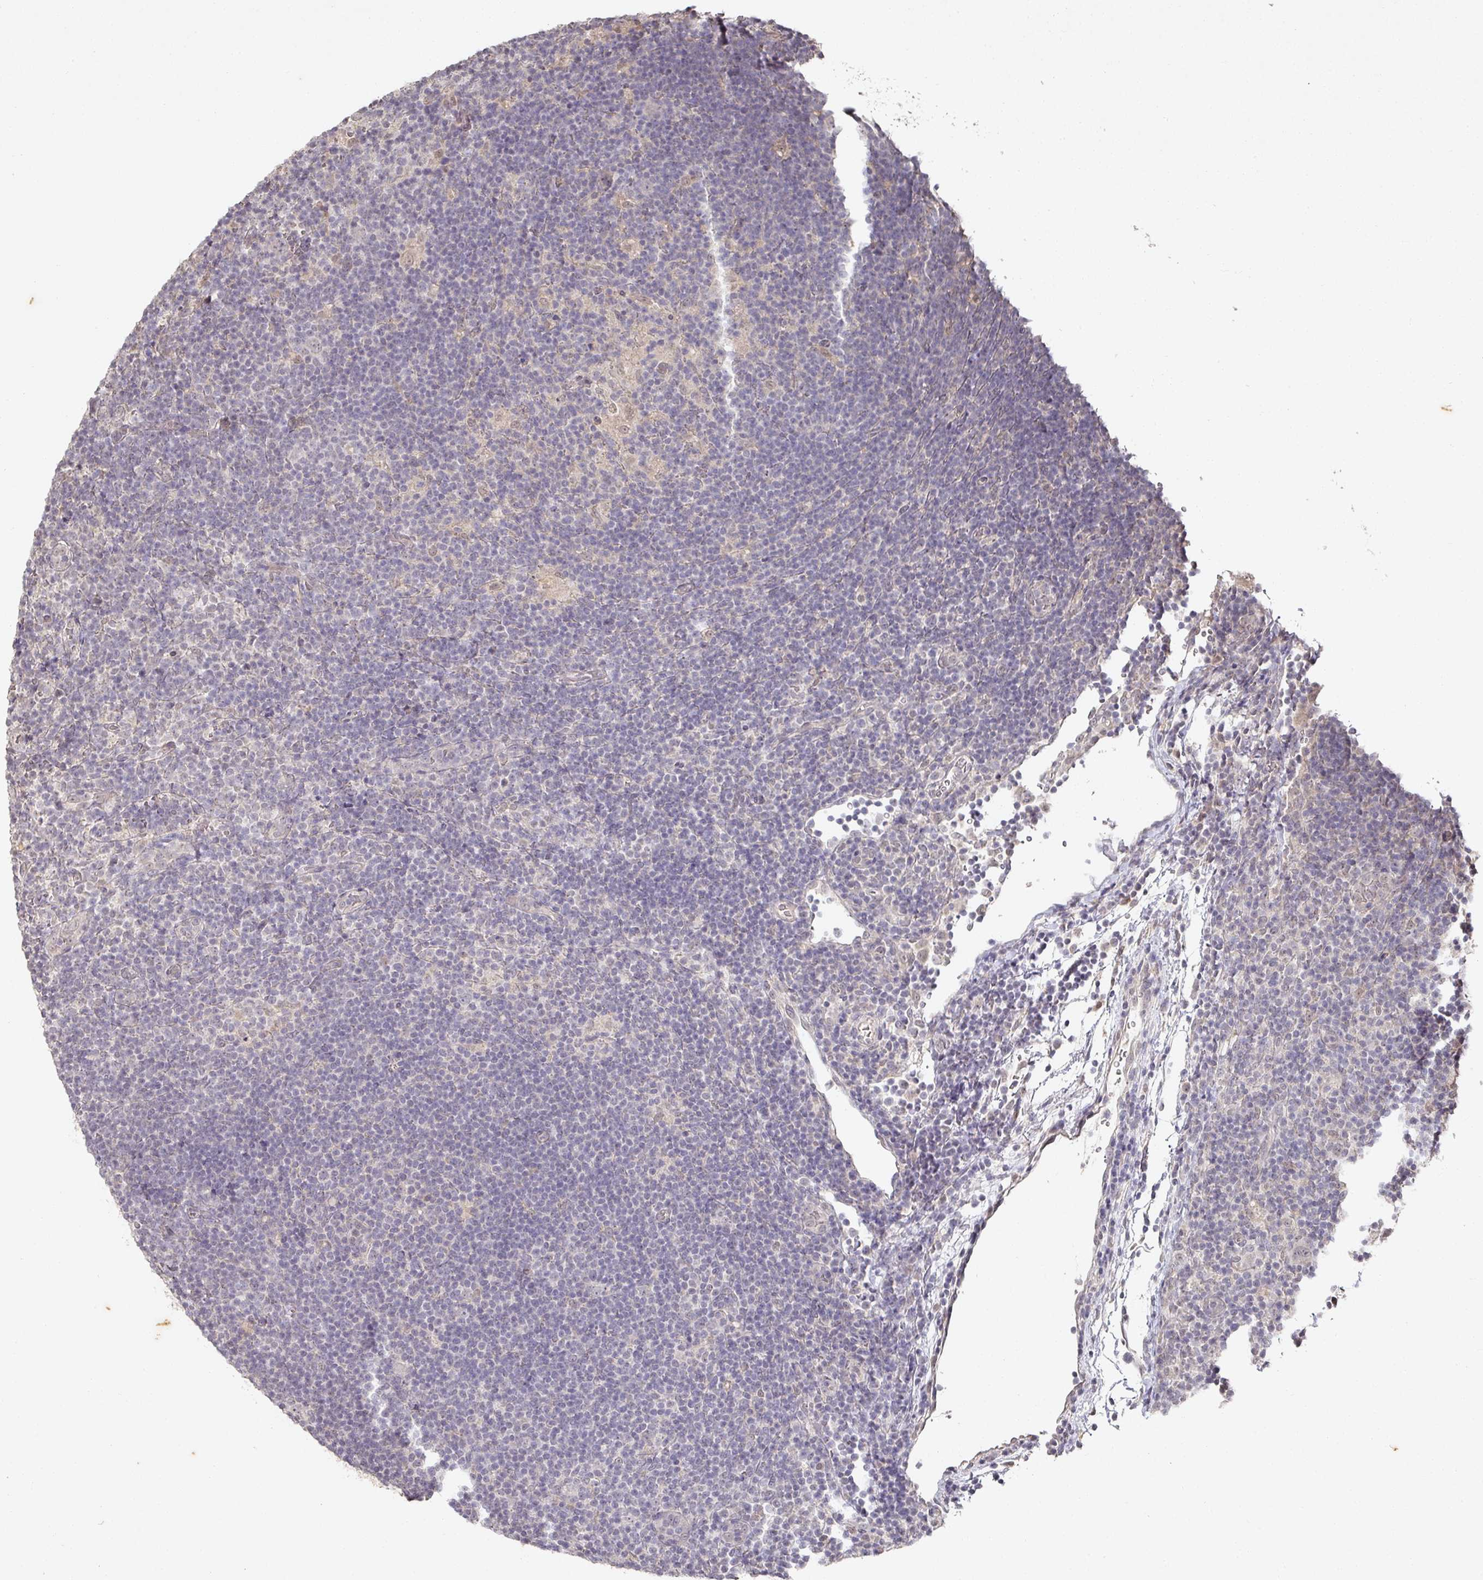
{"staining": {"intensity": "negative", "quantity": "none", "location": "none"}, "tissue": "lymphoma", "cell_type": "Tumor cells", "image_type": "cancer", "snomed": [{"axis": "morphology", "description": "Hodgkin's disease, NOS"}, {"axis": "topography", "description": "Lymph node"}], "caption": "Immunohistochemical staining of human lymphoma exhibits no significant expression in tumor cells. The staining was performed using DAB (3,3'-diaminobenzidine) to visualize the protein expression in brown, while the nuclei were stained in blue with hematoxylin (Magnification: 20x).", "gene": "CAPN5", "patient": {"sex": "female", "age": 57}}